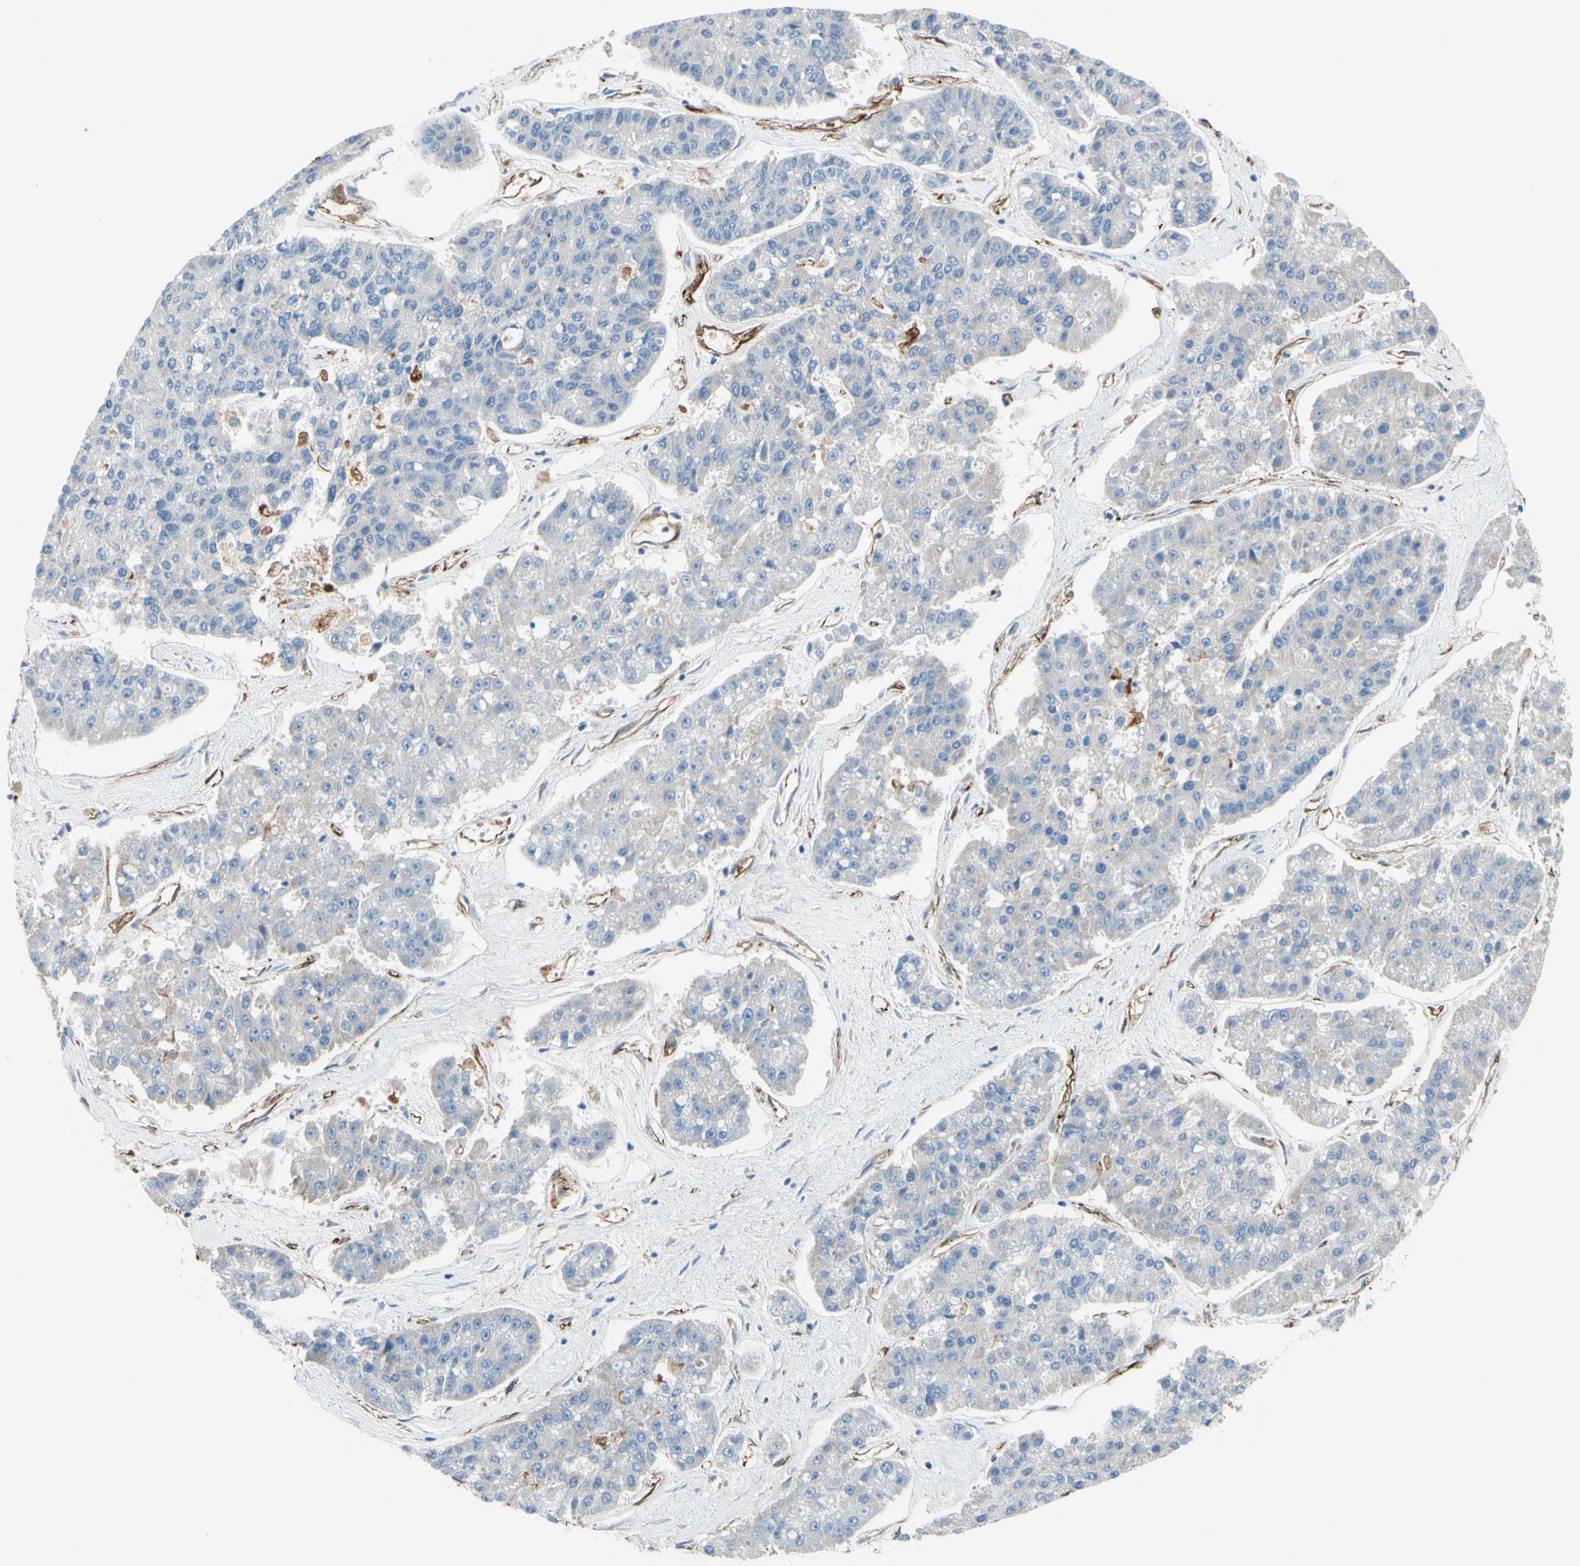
{"staining": {"intensity": "negative", "quantity": "none", "location": "none"}, "tissue": "pancreatic cancer", "cell_type": "Tumor cells", "image_type": "cancer", "snomed": [{"axis": "morphology", "description": "Adenocarcinoma, NOS"}, {"axis": "topography", "description": "Pancreas"}], "caption": "Tumor cells show no significant staining in adenocarcinoma (pancreatic). (DAB (3,3'-diaminobenzidine) immunohistochemistry (IHC) with hematoxylin counter stain).", "gene": "TRAF2", "patient": {"sex": "male", "age": 50}}